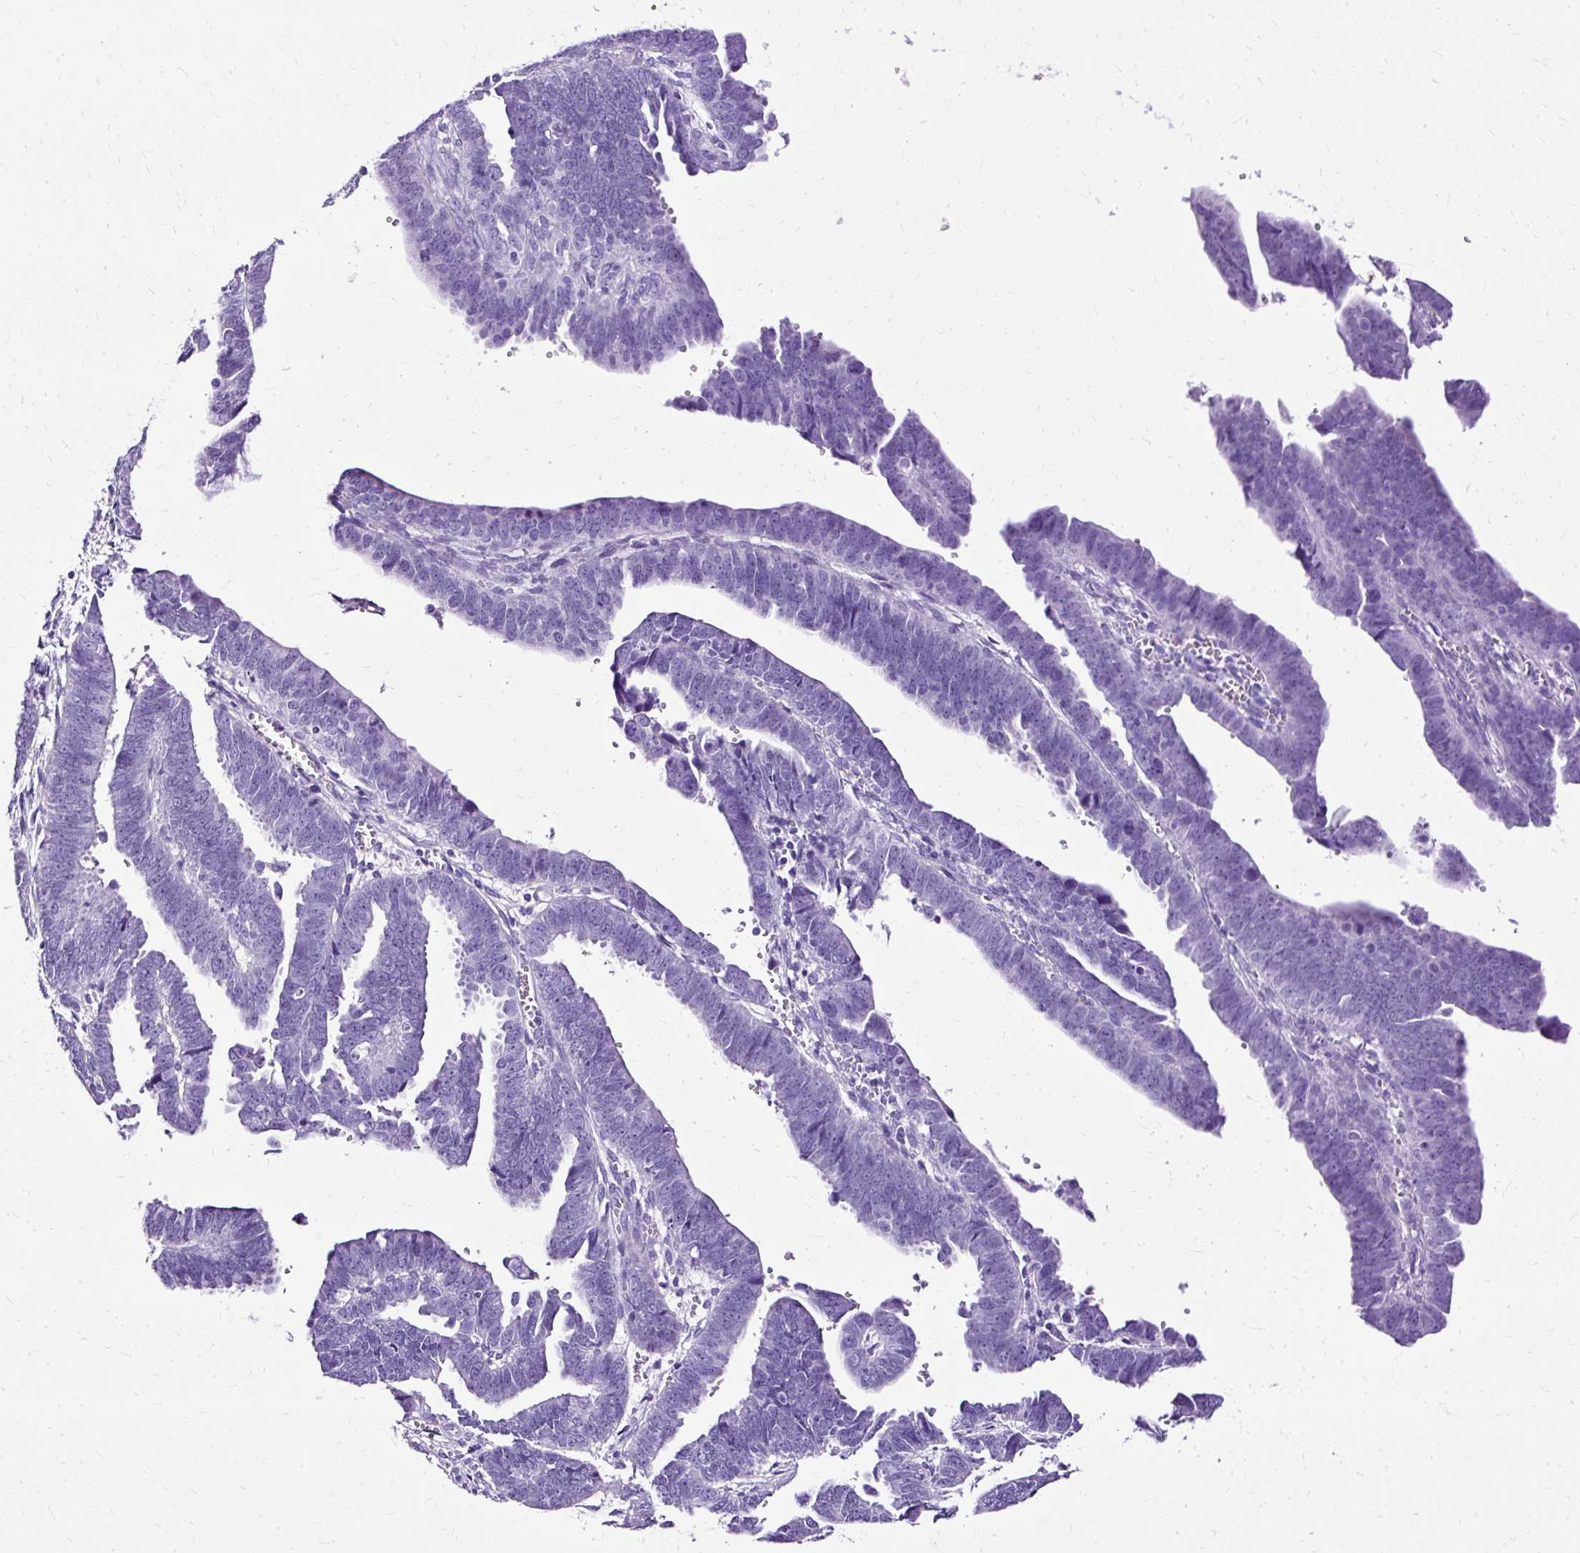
{"staining": {"intensity": "negative", "quantity": "none", "location": "none"}, "tissue": "endometrial cancer", "cell_type": "Tumor cells", "image_type": "cancer", "snomed": [{"axis": "morphology", "description": "Adenocarcinoma, NOS"}, {"axis": "topography", "description": "Endometrium"}], "caption": "High power microscopy photomicrograph of an immunohistochemistry (IHC) photomicrograph of adenocarcinoma (endometrial), revealing no significant positivity in tumor cells. Nuclei are stained in blue.", "gene": "SLC8A2", "patient": {"sex": "female", "age": 75}}